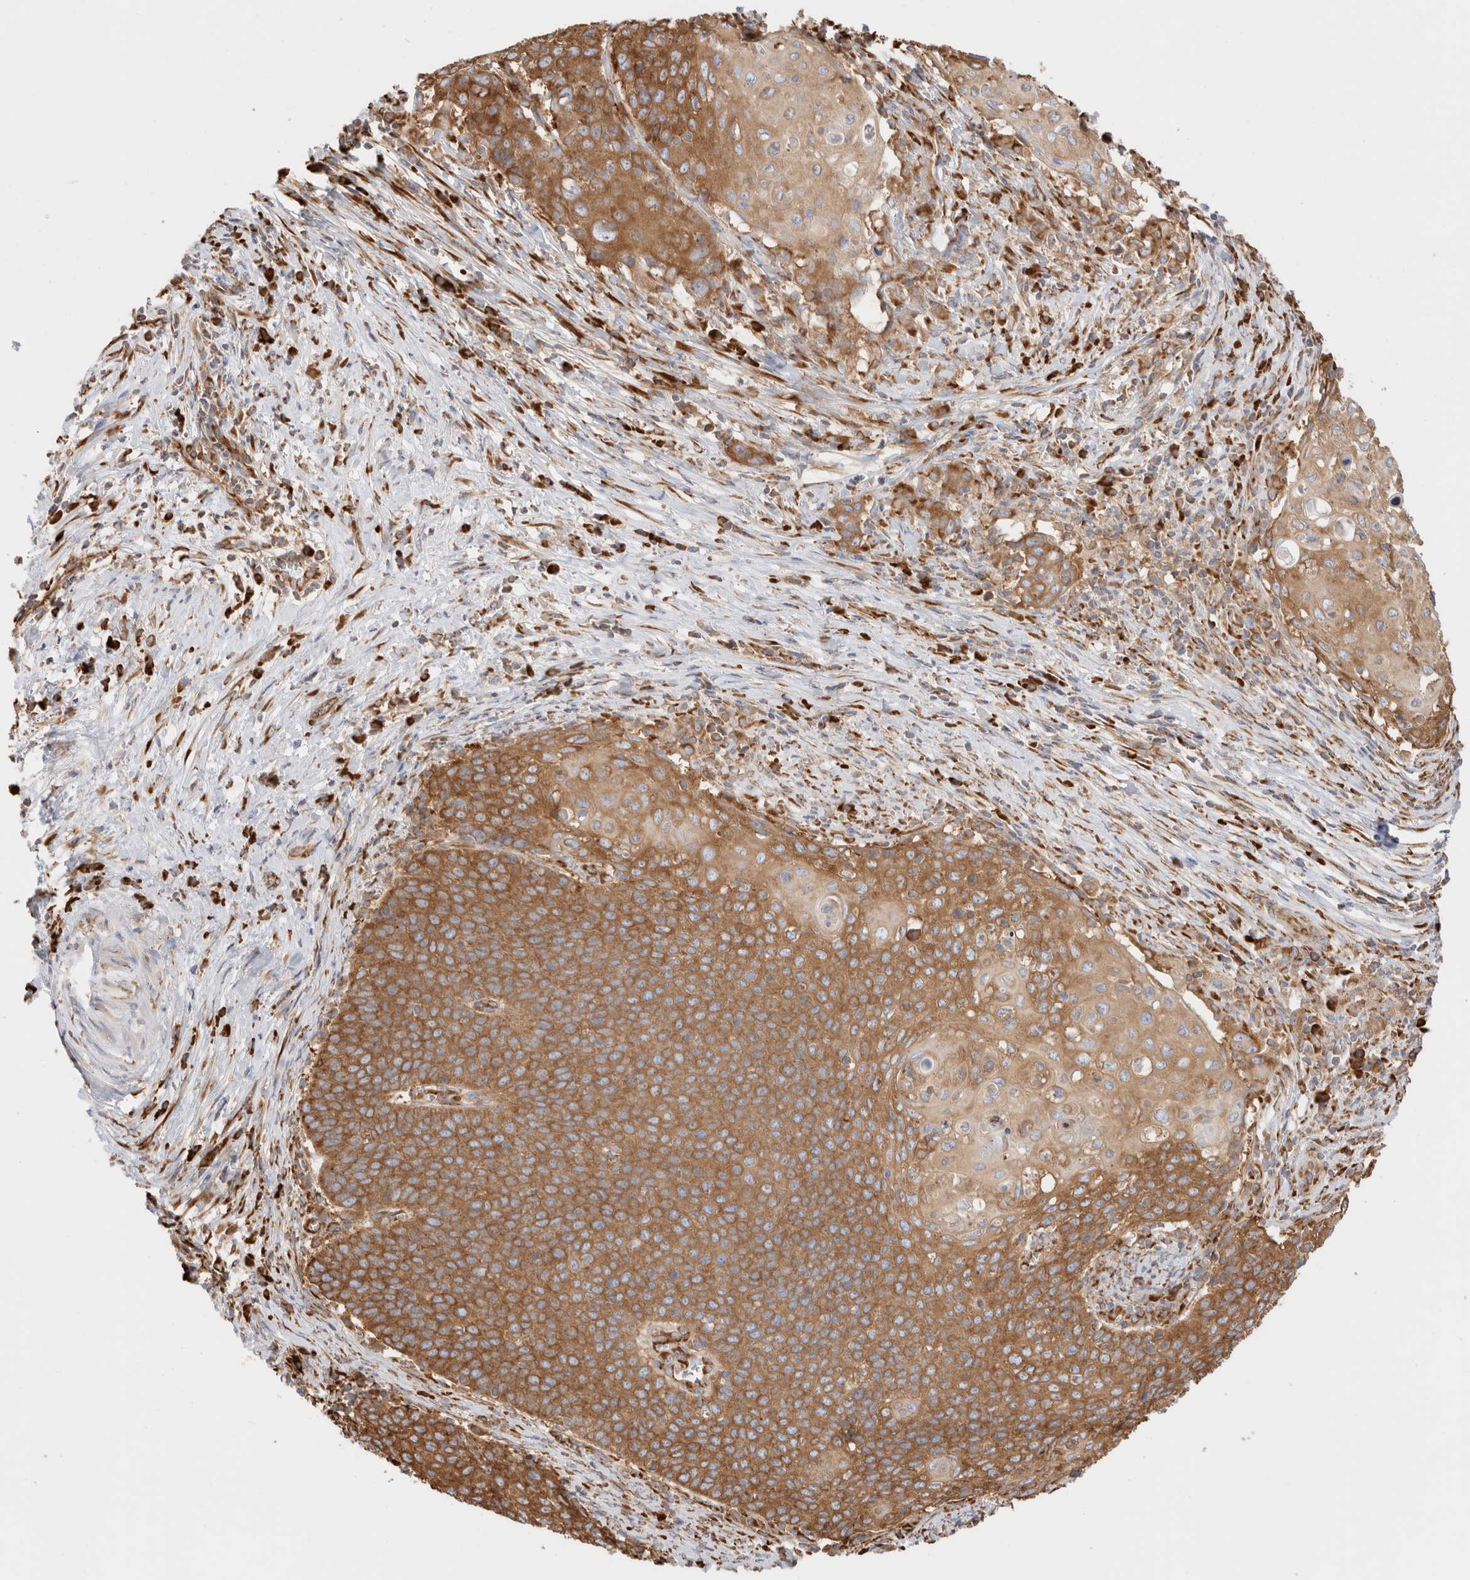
{"staining": {"intensity": "strong", "quantity": ">75%", "location": "cytoplasmic/membranous"}, "tissue": "cervical cancer", "cell_type": "Tumor cells", "image_type": "cancer", "snomed": [{"axis": "morphology", "description": "Squamous cell carcinoma, NOS"}, {"axis": "topography", "description": "Cervix"}], "caption": "Immunohistochemistry (IHC) staining of cervical squamous cell carcinoma, which shows high levels of strong cytoplasmic/membranous positivity in about >75% of tumor cells indicating strong cytoplasmic/membranous protein staining. The staining was performed using DAB (3,3'-diaminobenzidine) (brown) for protein detection and nuclei were counterstained in hematoxylin (blue).", "gene": "ZC2HC1A", "patient": {"sex": "female", "age": 39}}